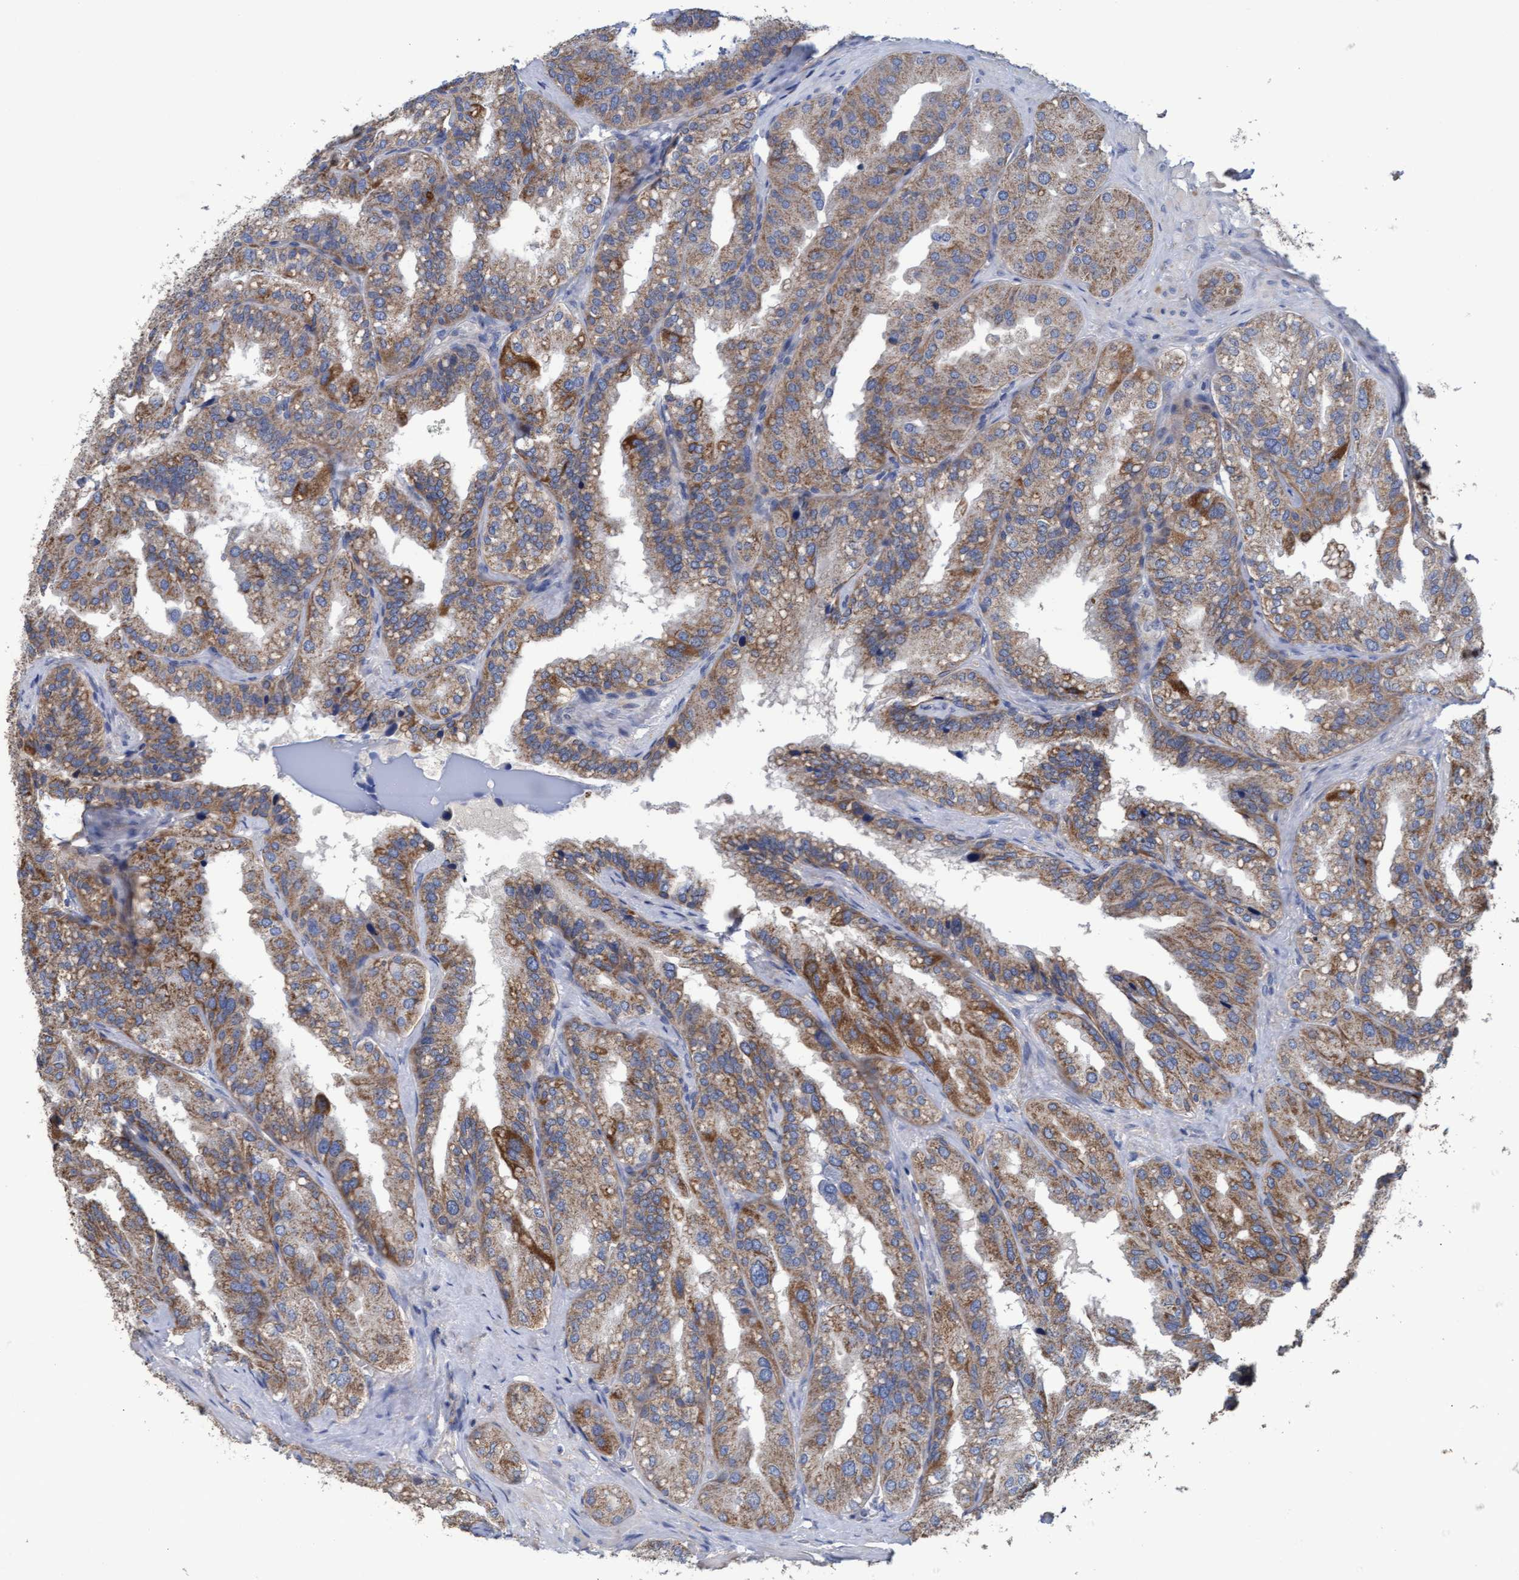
{"staining": {"intensity": "moderate", "quantity": ">75%", "location": "cytoplasmic/membranous"}, "tissue": "seminal vesicle", "cell_type": "Glandular cells", "image_type": "normal", "snomed": [{"axis": "morphology", "description": "Normal tissue, NOS"}, {"axis": "topography", "description": "Prostate"}, {"axis": "topography", "description": "Seminal veicle"}], "caption": "IHC (DAB) staining of unremarkable human seminal vesicle exhibits moderate cytoplasmic/membranous protein positivity in approximately >75% of glandular cells.", "gene": "MRPL38", "patient": {"sex": "male", "age": 51}}